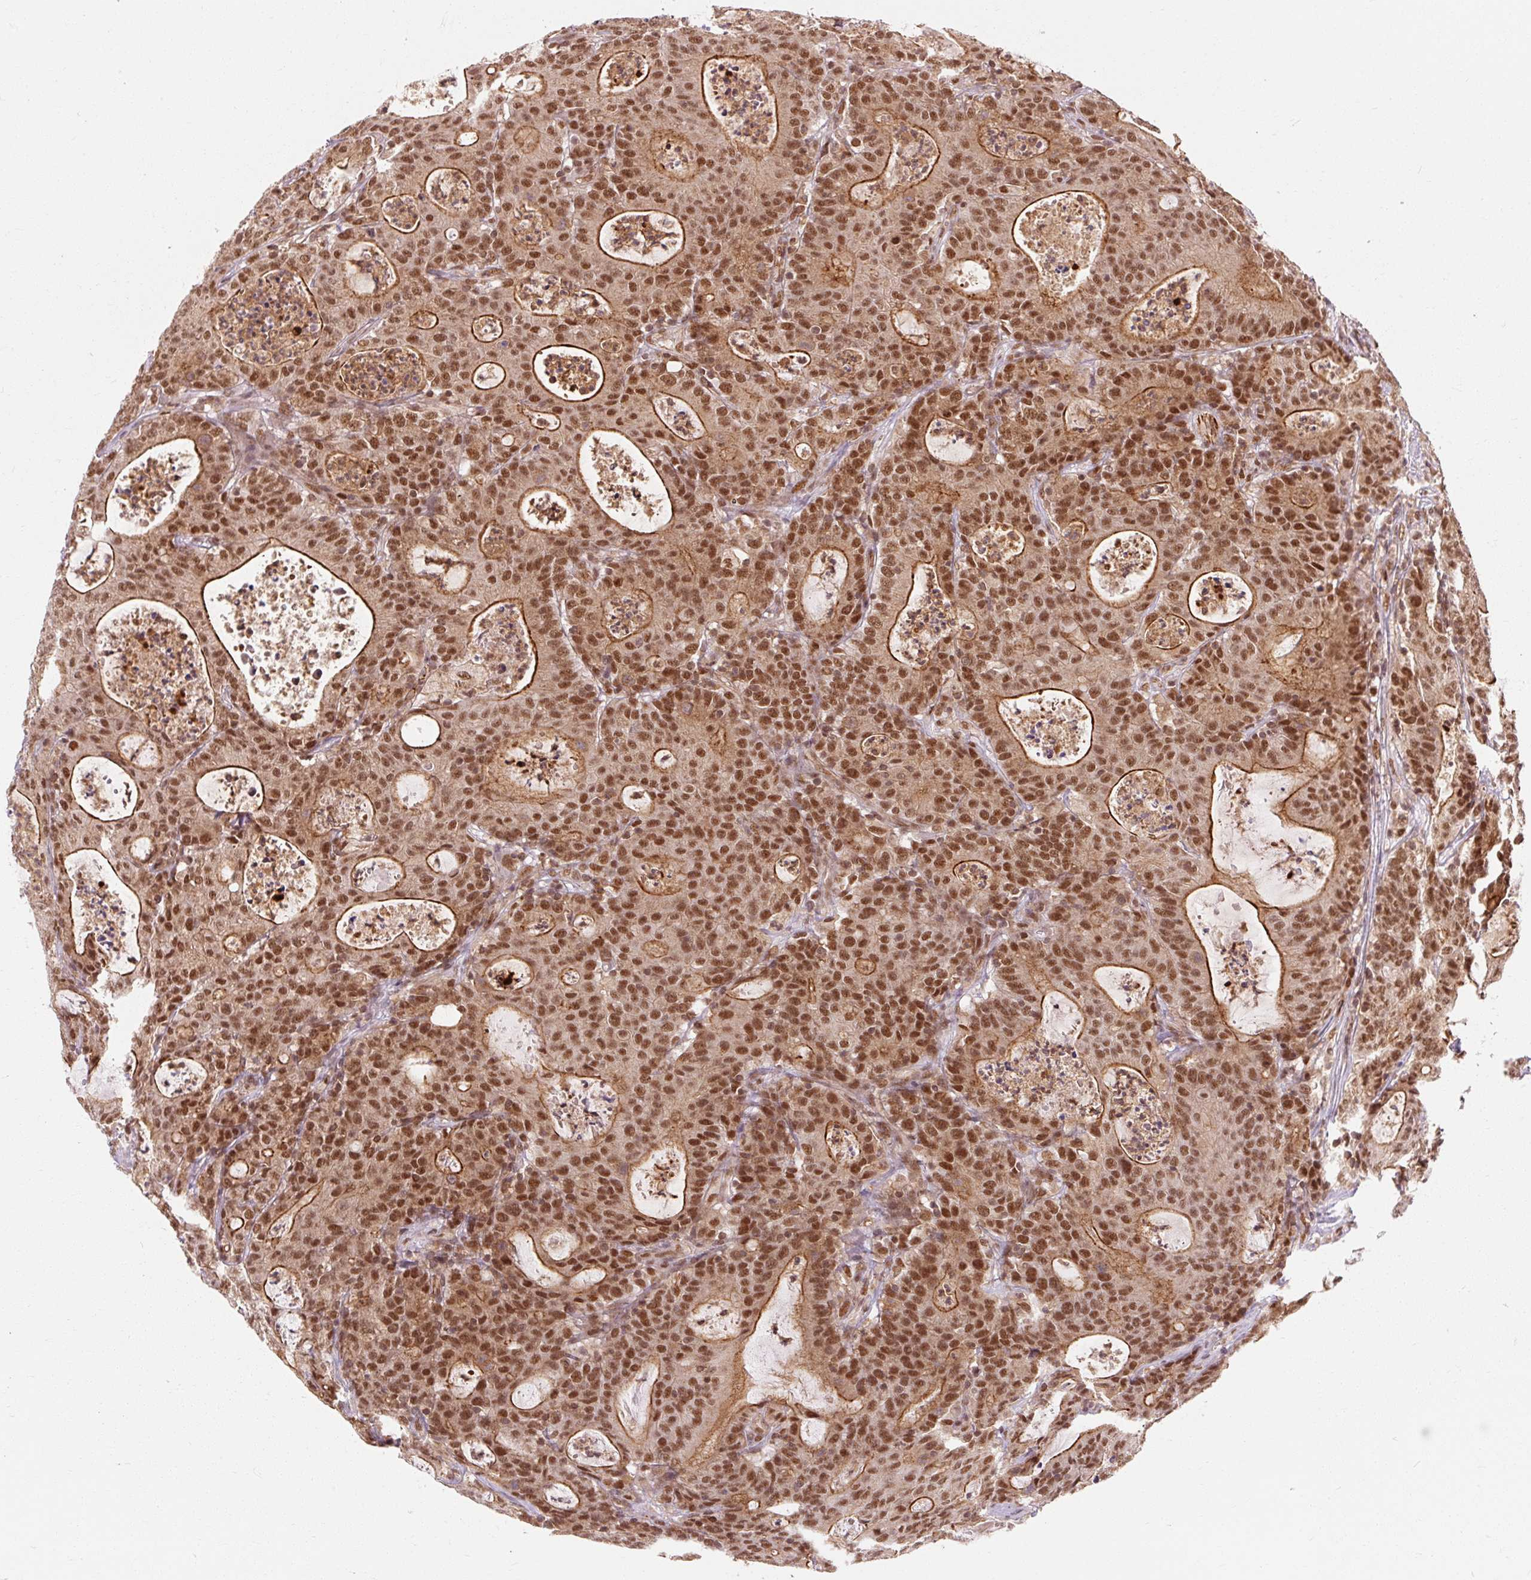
{"staining": {"intensity": "moderate", "quantity": ">75%", "location": "cytoplasmic/membranous,nuclear"}, "tissue": "colorectal cancer", "cell_type": "Tumor cells", "image_type": "cancer", "snomed": [{"axis": "morphology", "description": "Adenocarcinoma, NOS"}, {"axis": "topography", "description": "Colon"}], "caption": "Moderate cytoplasmic/membranous and nuclear staining for a protein is seen in about >75% of tumor cells of adenocarcinoma (colorectal) using IHC.", "gene": "CSTF1", "patient": {"sex": "male", "age": 83}}